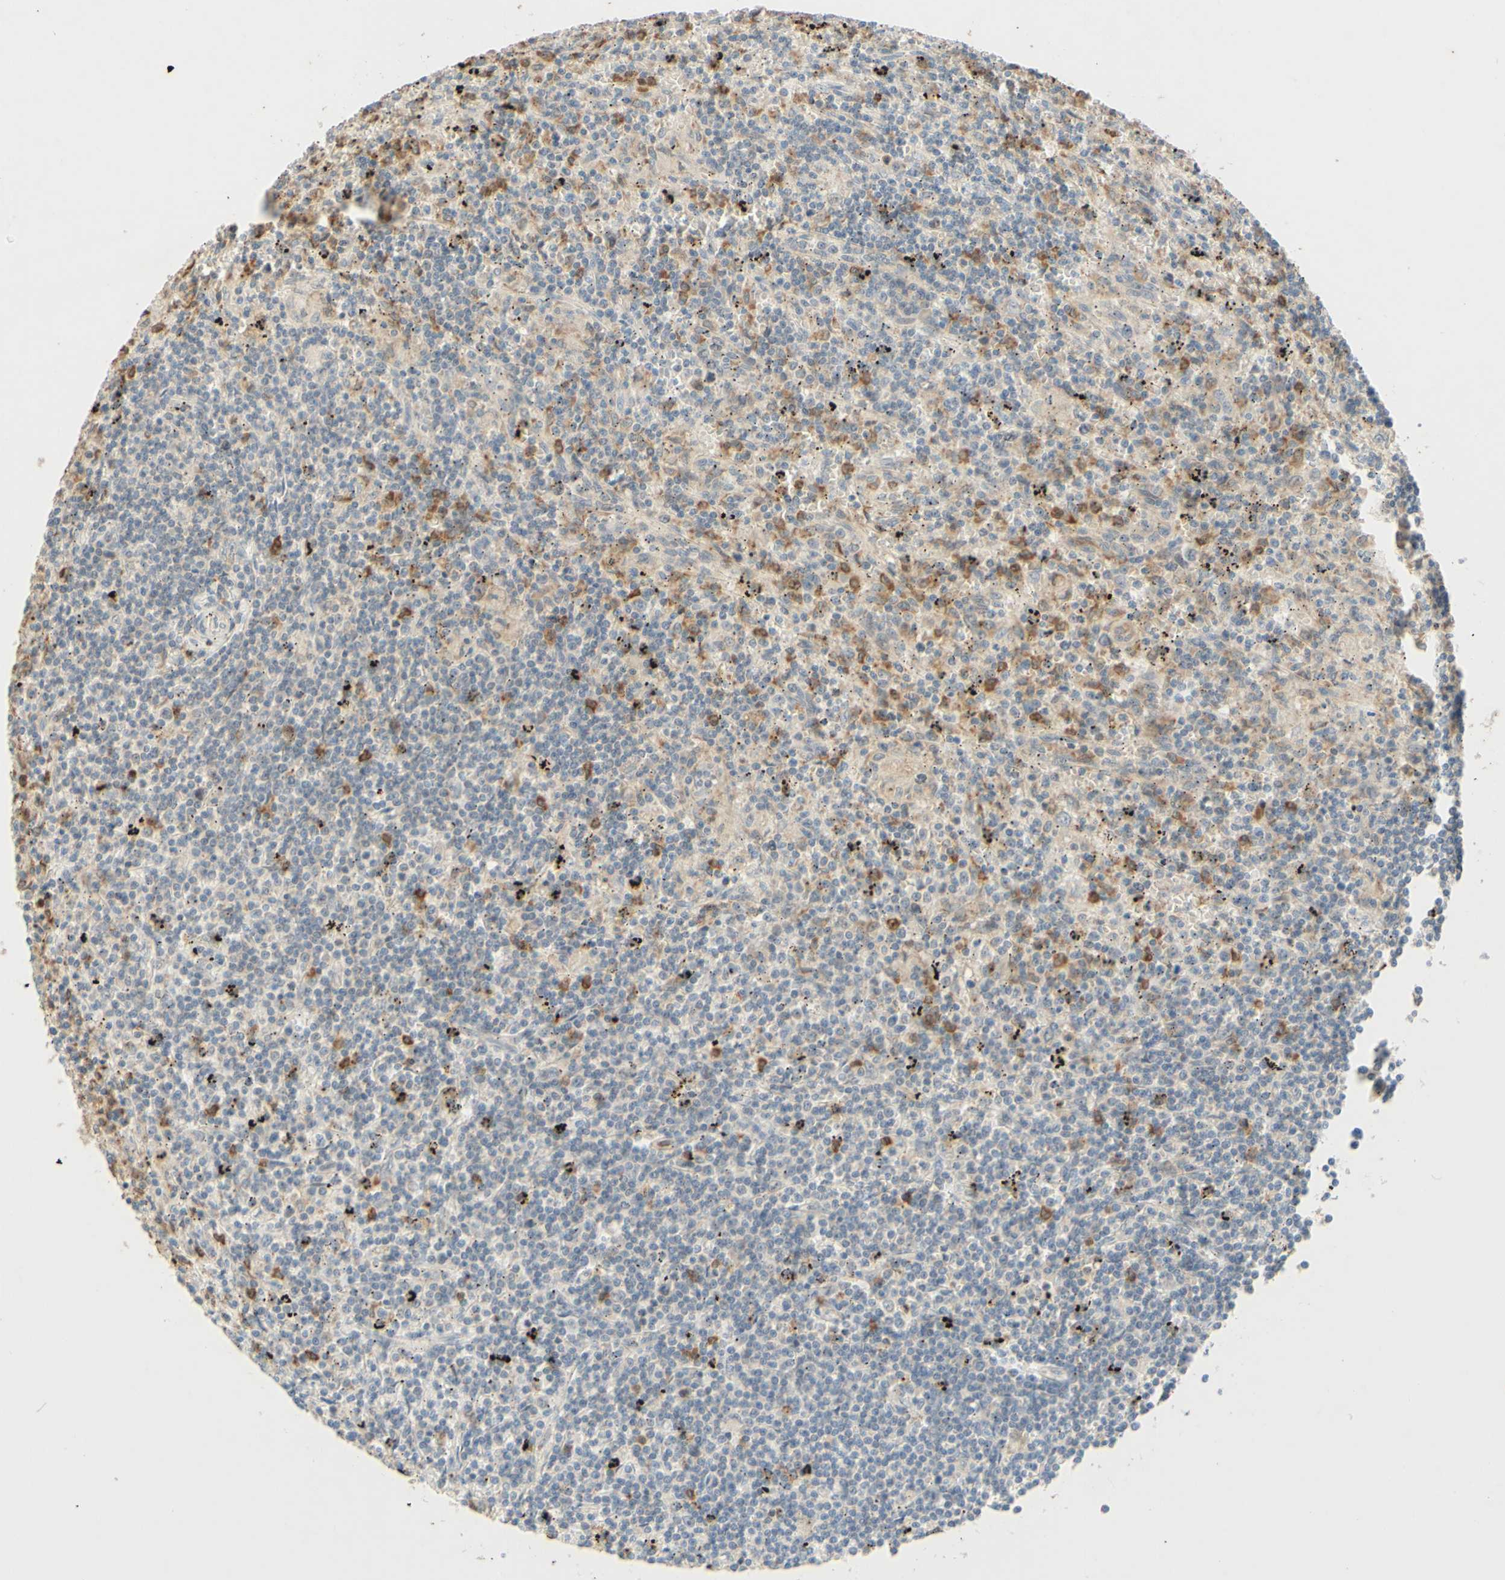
{"staining": {"intensity": "strong", "quantity": "<25%", "location": "cytoplasmic/membranous"}, "tissue": "lymphoma", "cell_type": "Tumor cells", "image_type": "cancer", "snomed": [{"axis": "morphology", "description": "Malignant lymphoma, non-Hodgkin's type, Low grade"}, {"axis": "topography", "description": "Spleen"}], "caption": "A medium amount of strong cytoplasmic/membranous expression is identified in about <25% of tumor cells in lymphoma tissue.", "gene": "GATA1", "patient": {"sex": "male", "age": 76}}